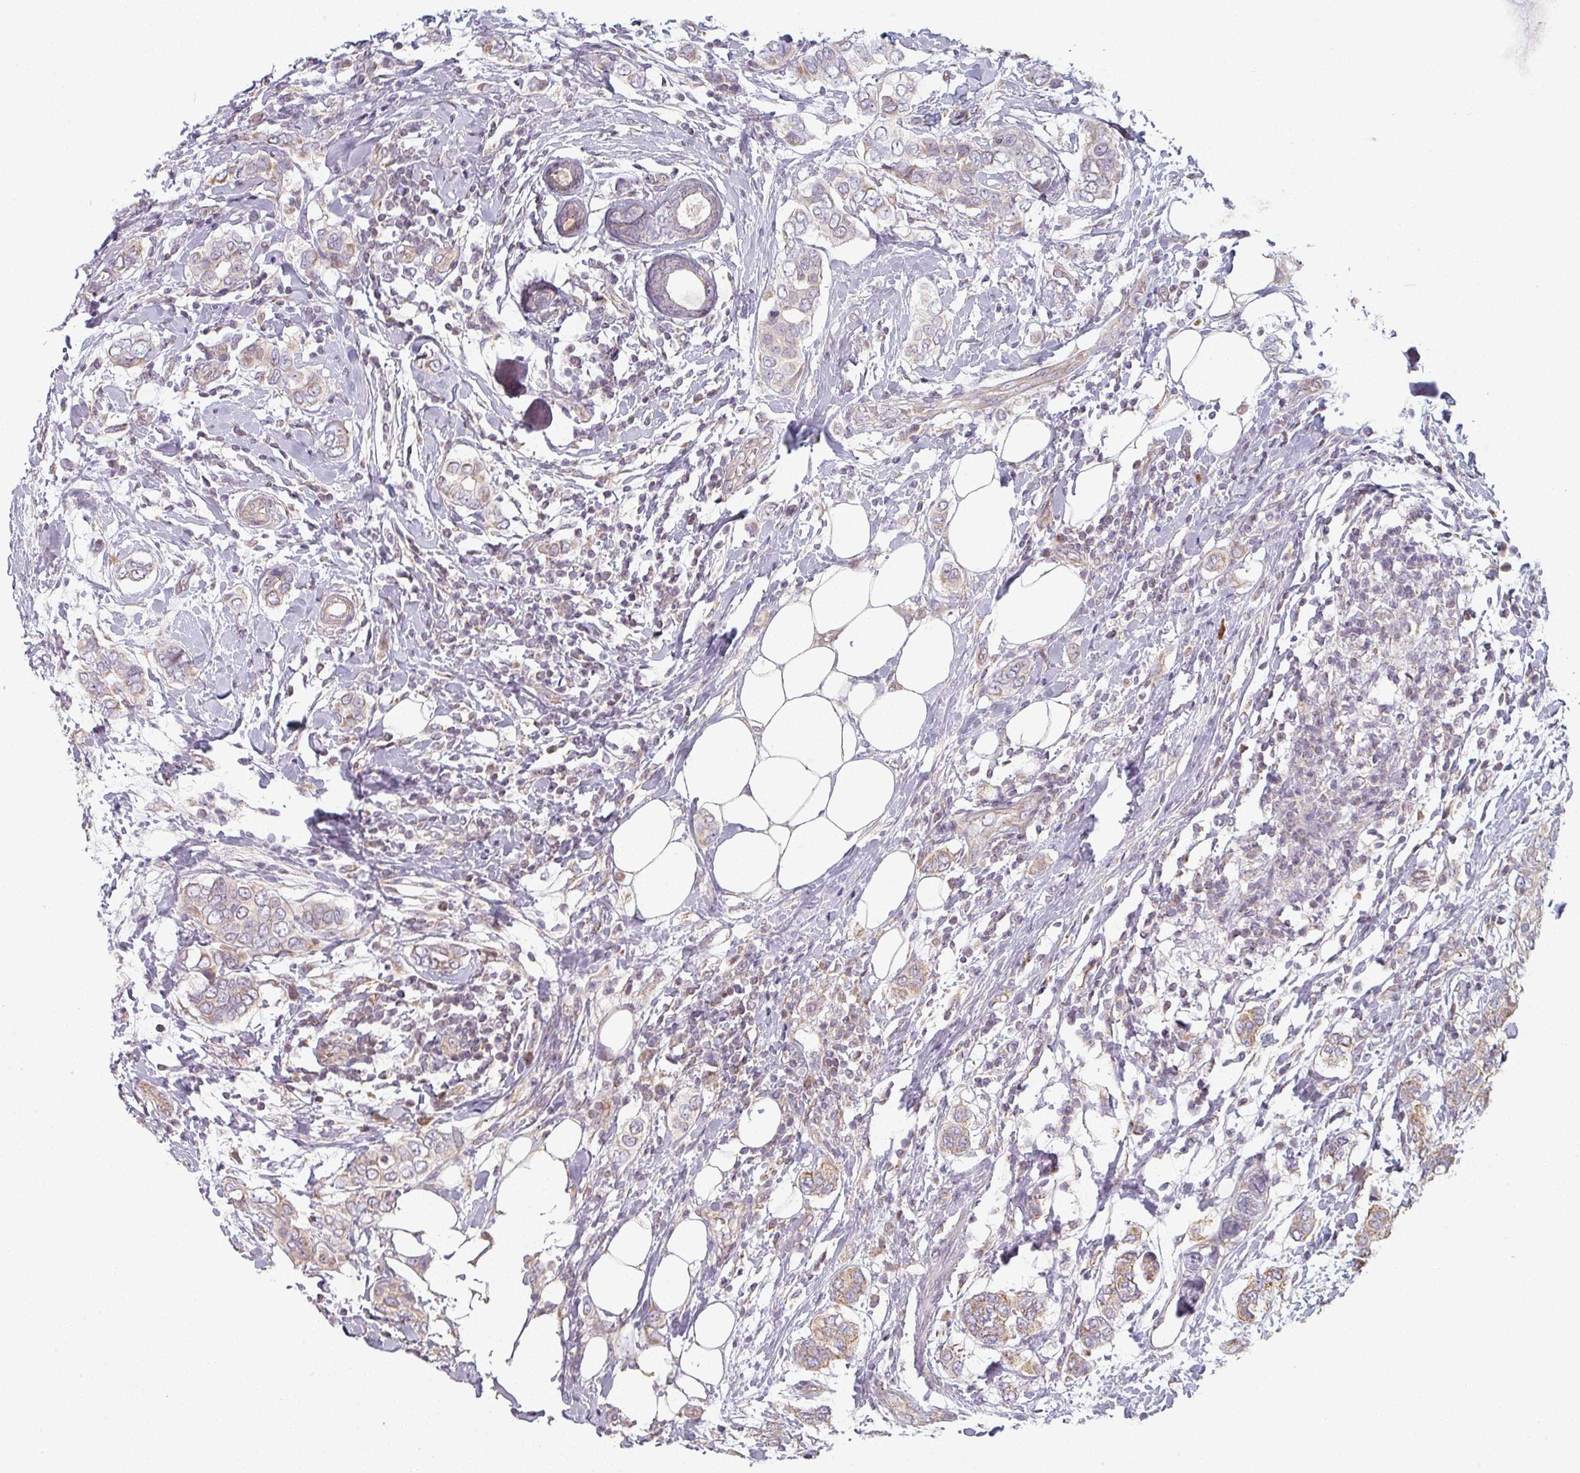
{"staining": {"intensity": "weak", "quantity": "25%-75%", "location": "cytoplasmic/membranous"}, "tissue": "breast cancer", "cell_type": "Tumor cells", "image_type": "cancer", "snomed": [{"axis": "morphology", "description": "Lobular carcinoma"}, {"axis": "topography", "description": "Breast"}], "caption": "Breast lobular carcinoma tissue reveals weak cytoplasmic/membranous expression in approximately 25%-75% of tumor cells, visualized by immunohistochemistry.", "gene": "PLEKHJ1", "patient": {"sex": "female", "age": 51}}